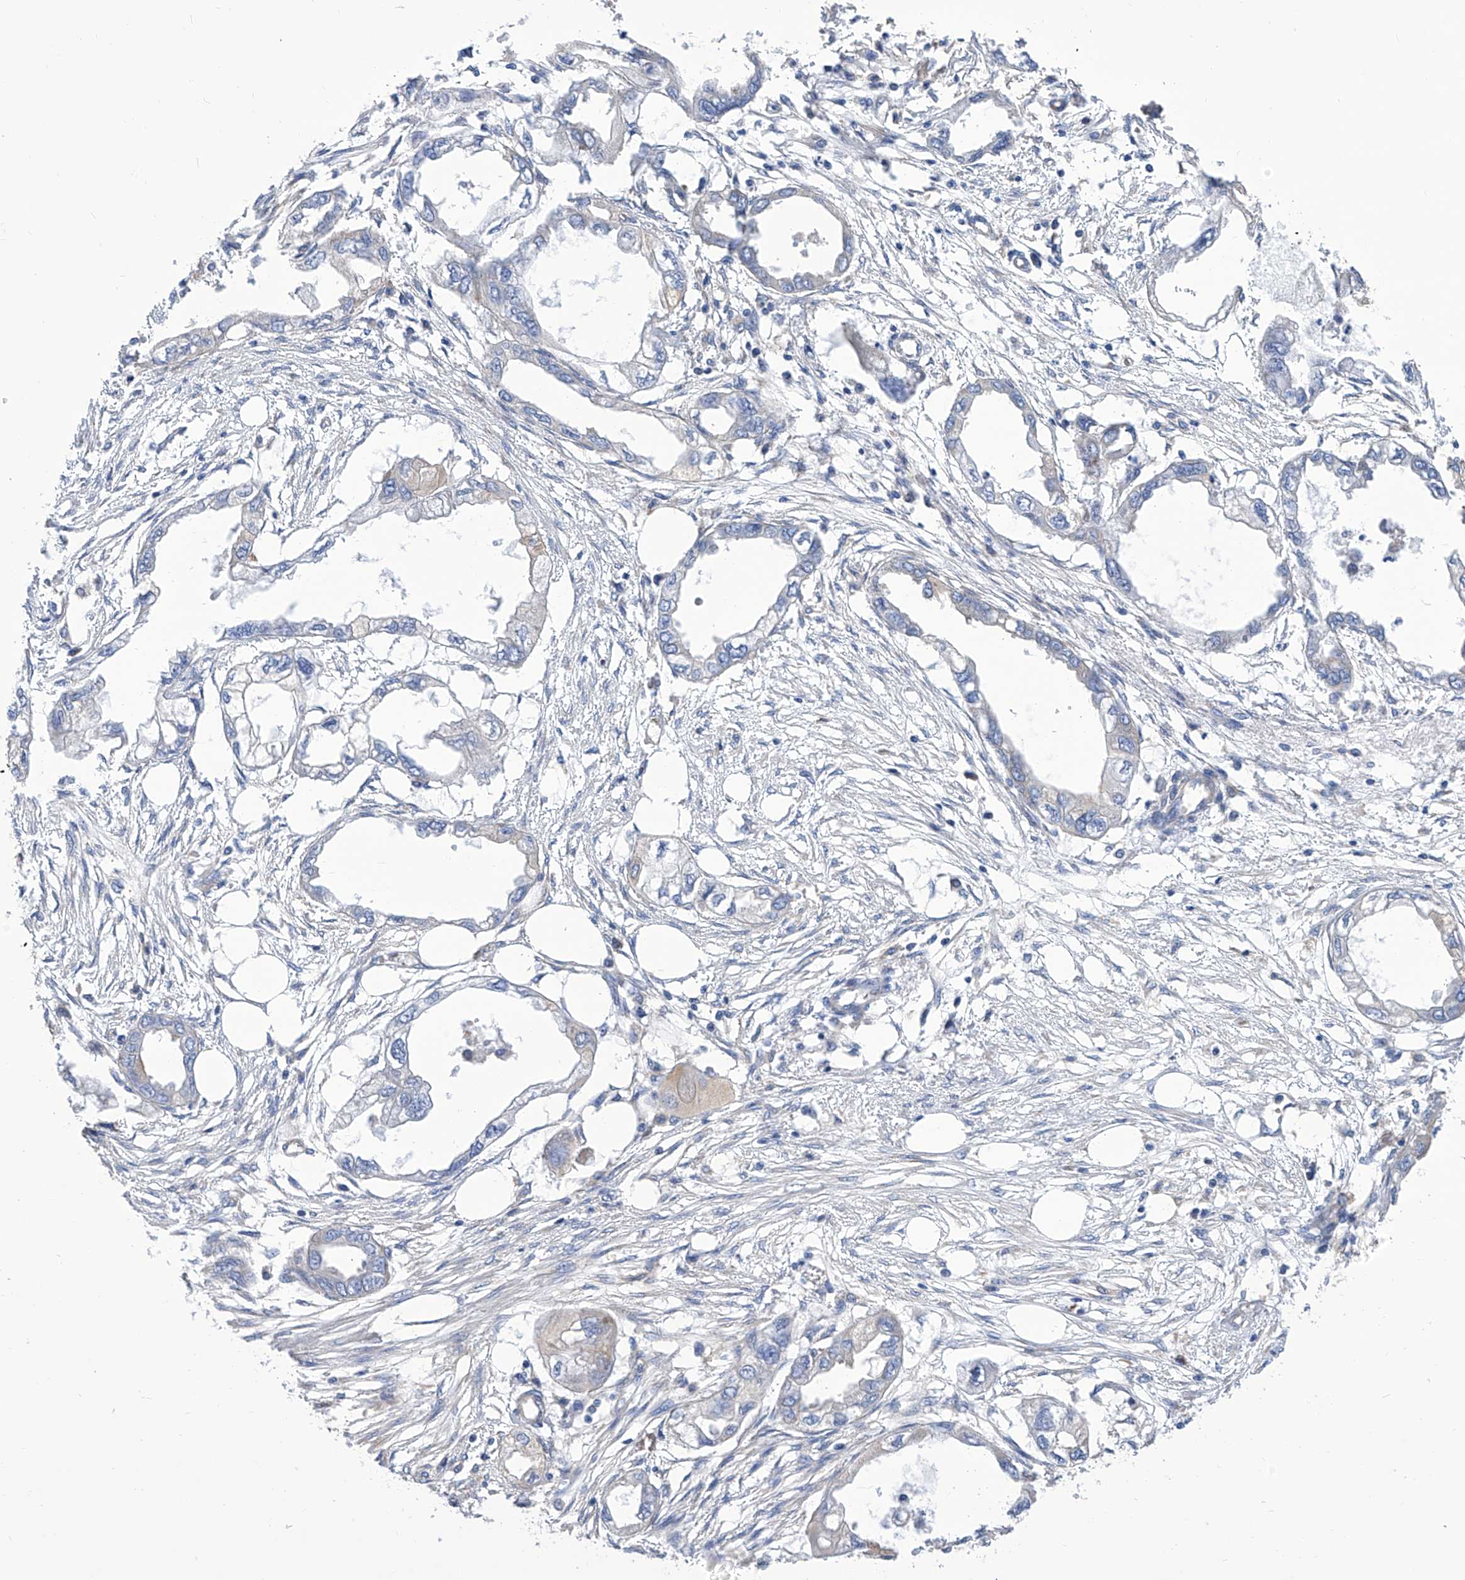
{"staining": {"intensity": "negative", "quantity": "none", "location": "none"}, "tissue": "endometrial cancer", "cell_type": "Tumor cells", "image_type": "cancer", "snomed": [{"axis": "morphology", "description": "Adenocarcinoma, NOS"}, {"axis": "morphology", "description": "Adenocarcinoma, metastatic, NOS"}, {"axis": "topography", "description": "Adipose tissue"}, {"axis": "topography", "description": "Endometrium"}], "caption": "A photomicrograph of human endometrial cancer is negative for staining in tumor cells.", "gene": "TJAP1", "patient": {"sex": "female", "age": 67}}